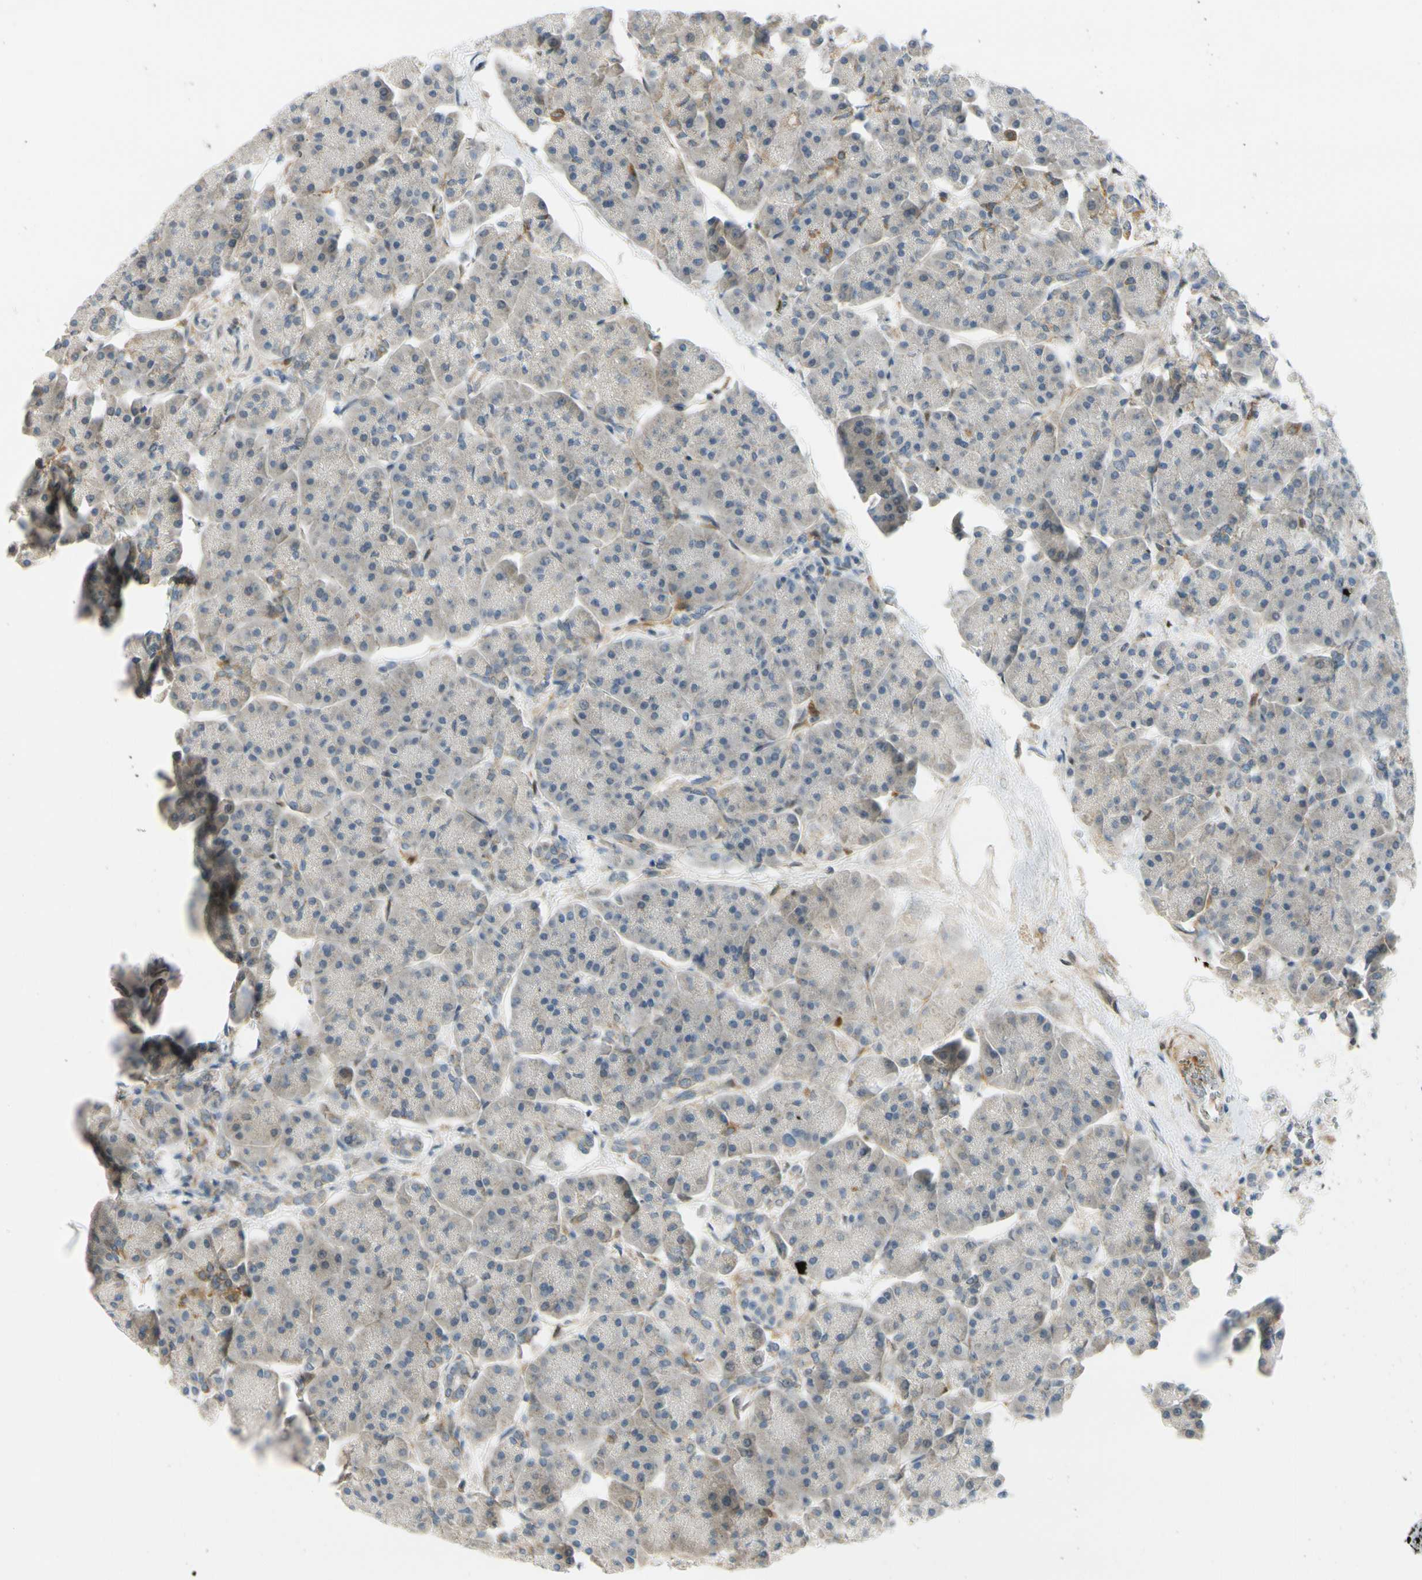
{"staining": {"intensity": "negative", "quantity": "none", "location": "none"}, "tissue": "pancreas", "cell_type": "Exocrine glandular cells", "image_type": "normal", "snomed": [{"axis": "morphology", "description": "Normal tissue, NOS"}, {"axis": "topography", "description": "Pancreas"}], "caption": "DAB (3,3'-diaminobenzidine) immunohistochemical staining of benign human pancreas exhibits no significant positivity in exocrine glandular cells. Nuclei are stained in blue.", "gene": "FHL2", "patient": {"sex": "female", "age": 70}}